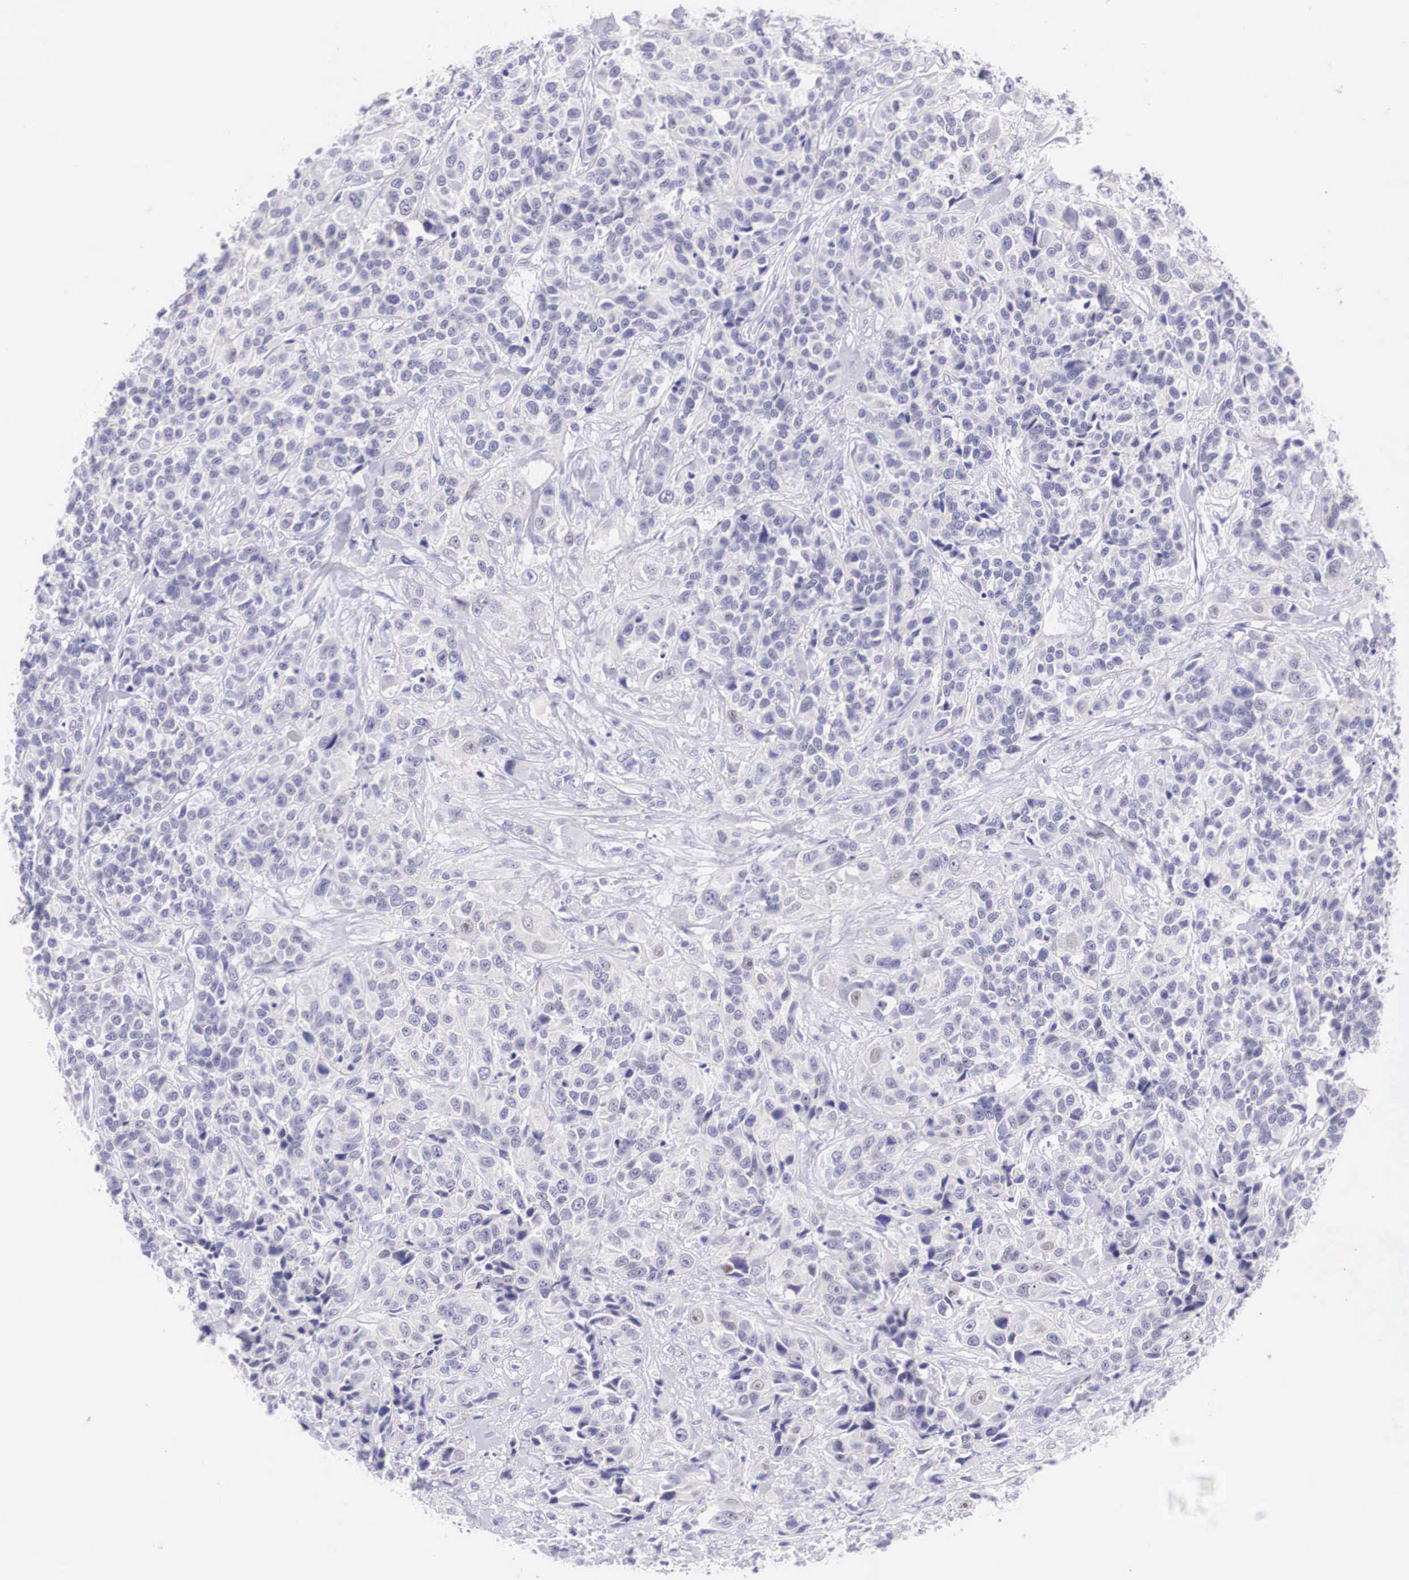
{"staining": {"intensity": "negative", "quantity": "none", "location": "none"}, "tissue": "urothelial cancer", "cell_type": "Tumor cells", "image_type": "cancer", "snomed": [{"axis": "morphology", "description": "Urothelial carcinoma, High grade"}, {"axis": "topography", "description": "Urinary bladder"}], "caption": "High magnification brightfield microscopy of urothelial carcinoma (high-grade) stained with DAB (3,3'-diaminobenzidine) (brown) and counterstained with hematoxylin (blue): tumor cells show no significant expression.", "gene": "BCL6", "patient": {"sex": "female", "age": 81}}